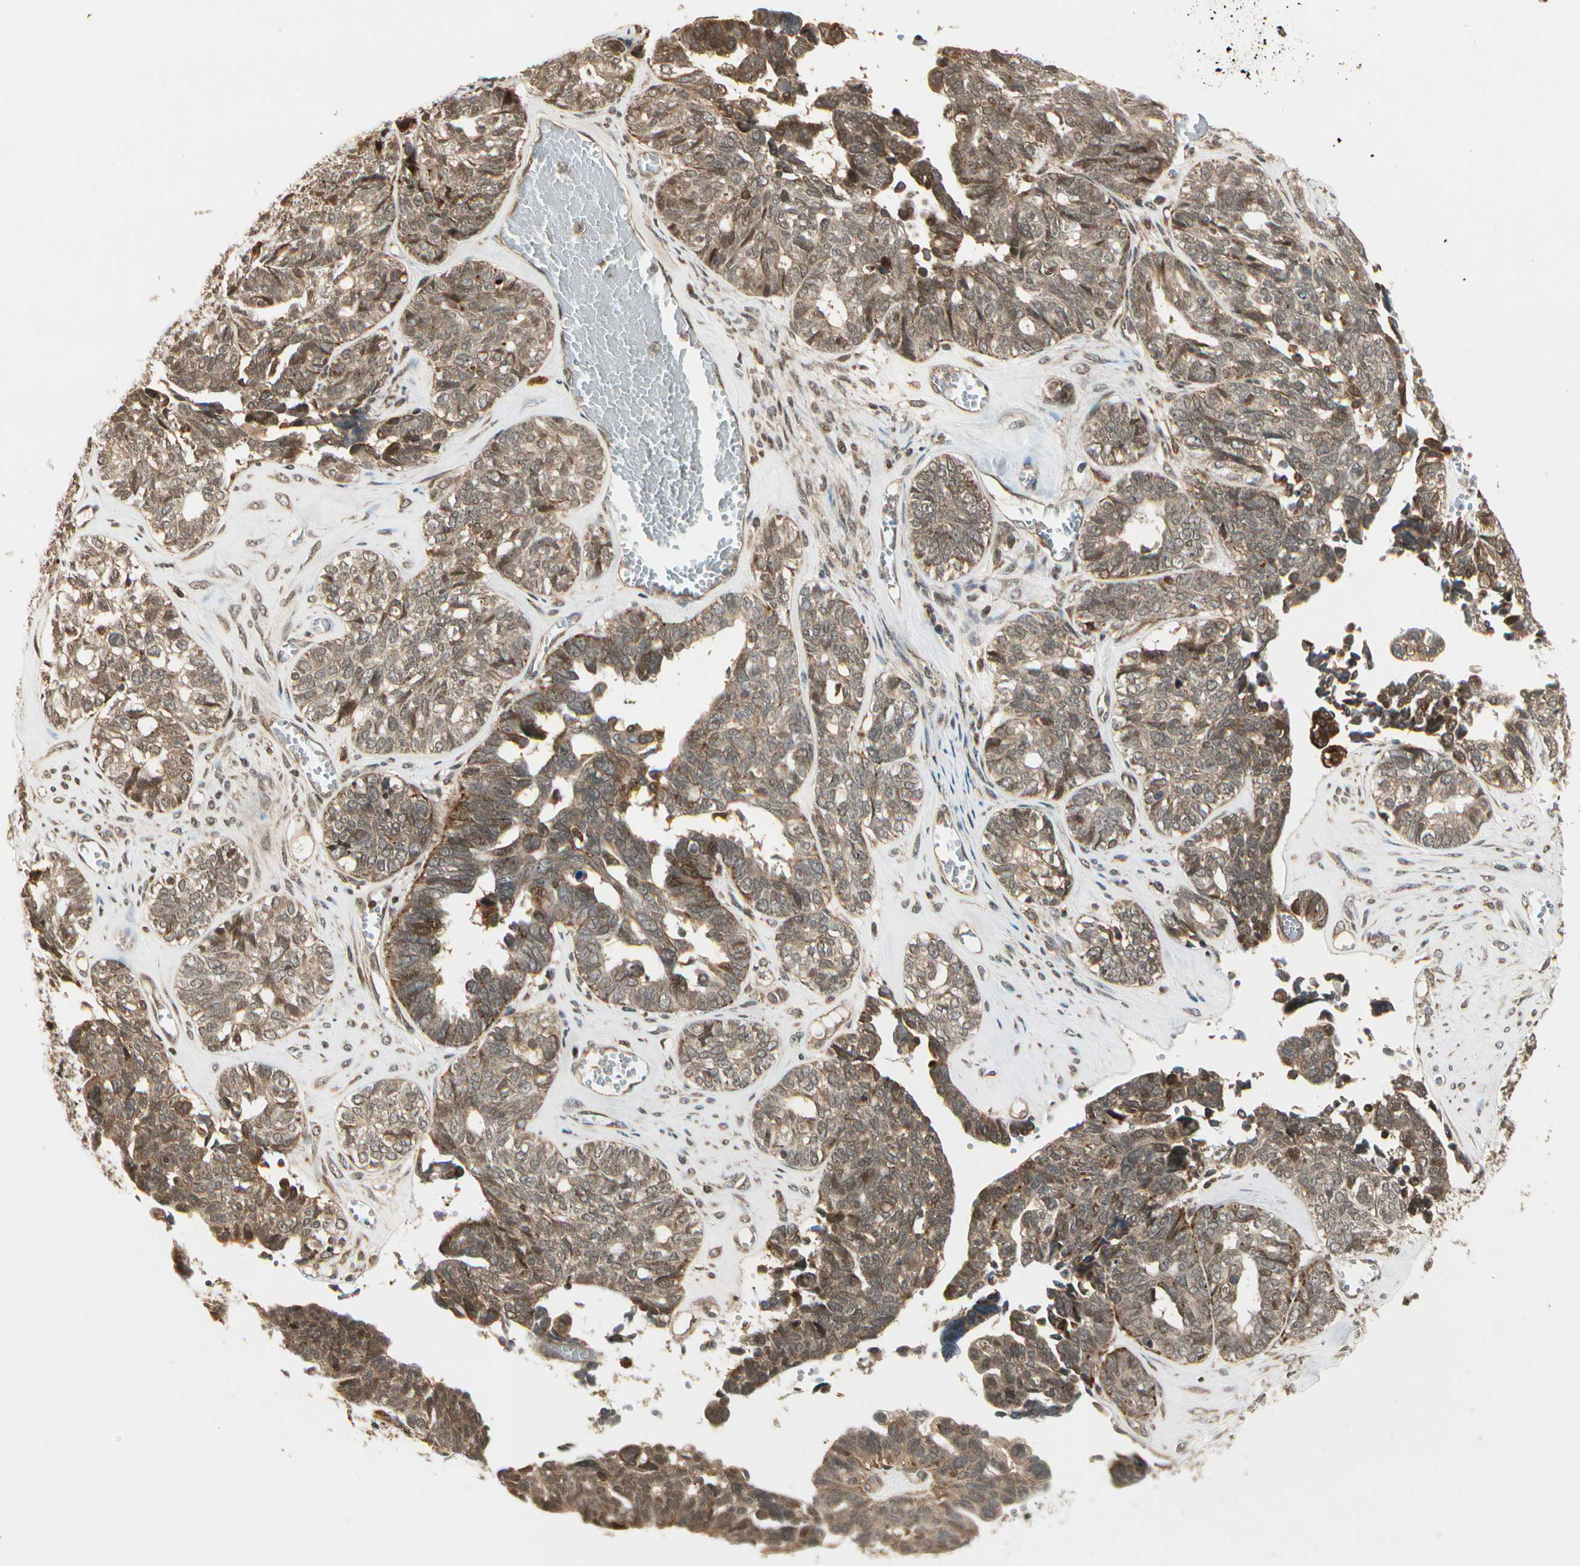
{"staining": {"intensity": "moderate", "quantity": ">75%", "location": "cytoplasmic/membranous"}, "tissue": "ovarian cancer", "cell_type": "Tumor cells", "image_type": "cancer", "snomed": [{"axis": "morphology", "description": "Cystadenocarcinoma, serous, NOS"}, {"axis": "topography", "description": "Ovary"}], "caption": "A brown stain highlights moderate cytoplasmic/membranous staining of a protein in ovarian serous cystadenocarcinoma tumor cells.", "gene": "GLUL", "patient": {"sex": "female", "age": 79}}